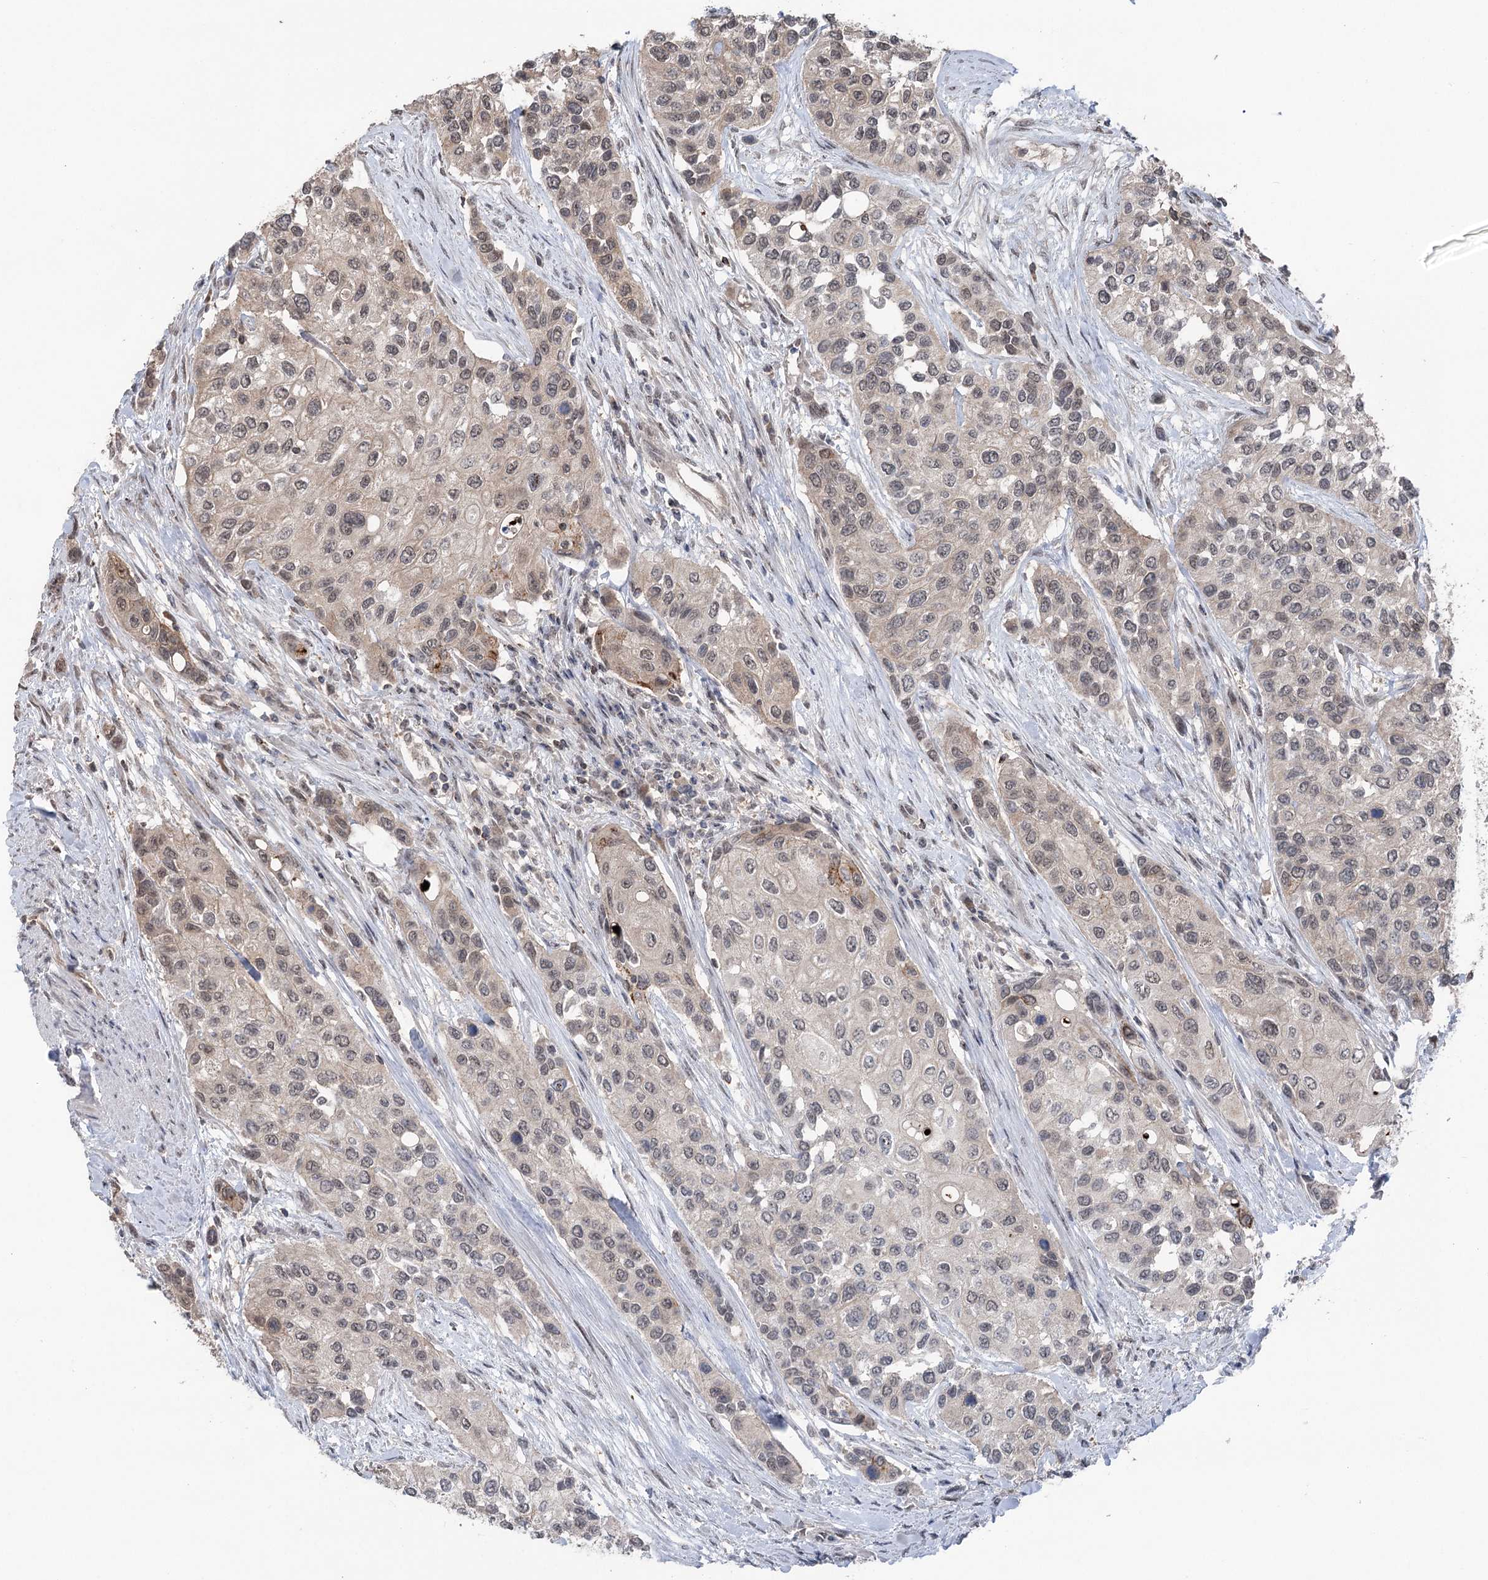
{"staining": {"intensity": "weak", "quantity": "<25%", "location": "nuclear"}, "tissue": "urothelial cancer", "cell_type": "Tumor cells", "image_type": "cancer", "snomed": [{"axis": "morphology", "description": "Normal tissue, NOS"}, {"axis": "morphology", "description": "Urothelial carcinoma, High grade"}, {"axis": "topography", "description": "Vascular tissue"}, {"axis": "topography", "description": "Urinary bladder"}], "caption": "An image of human high-grade urothelial carcinoma is negative for staining in tumor cells.", "gene": "CCSER2", "patient": {"sex": "female", "age": 56}}